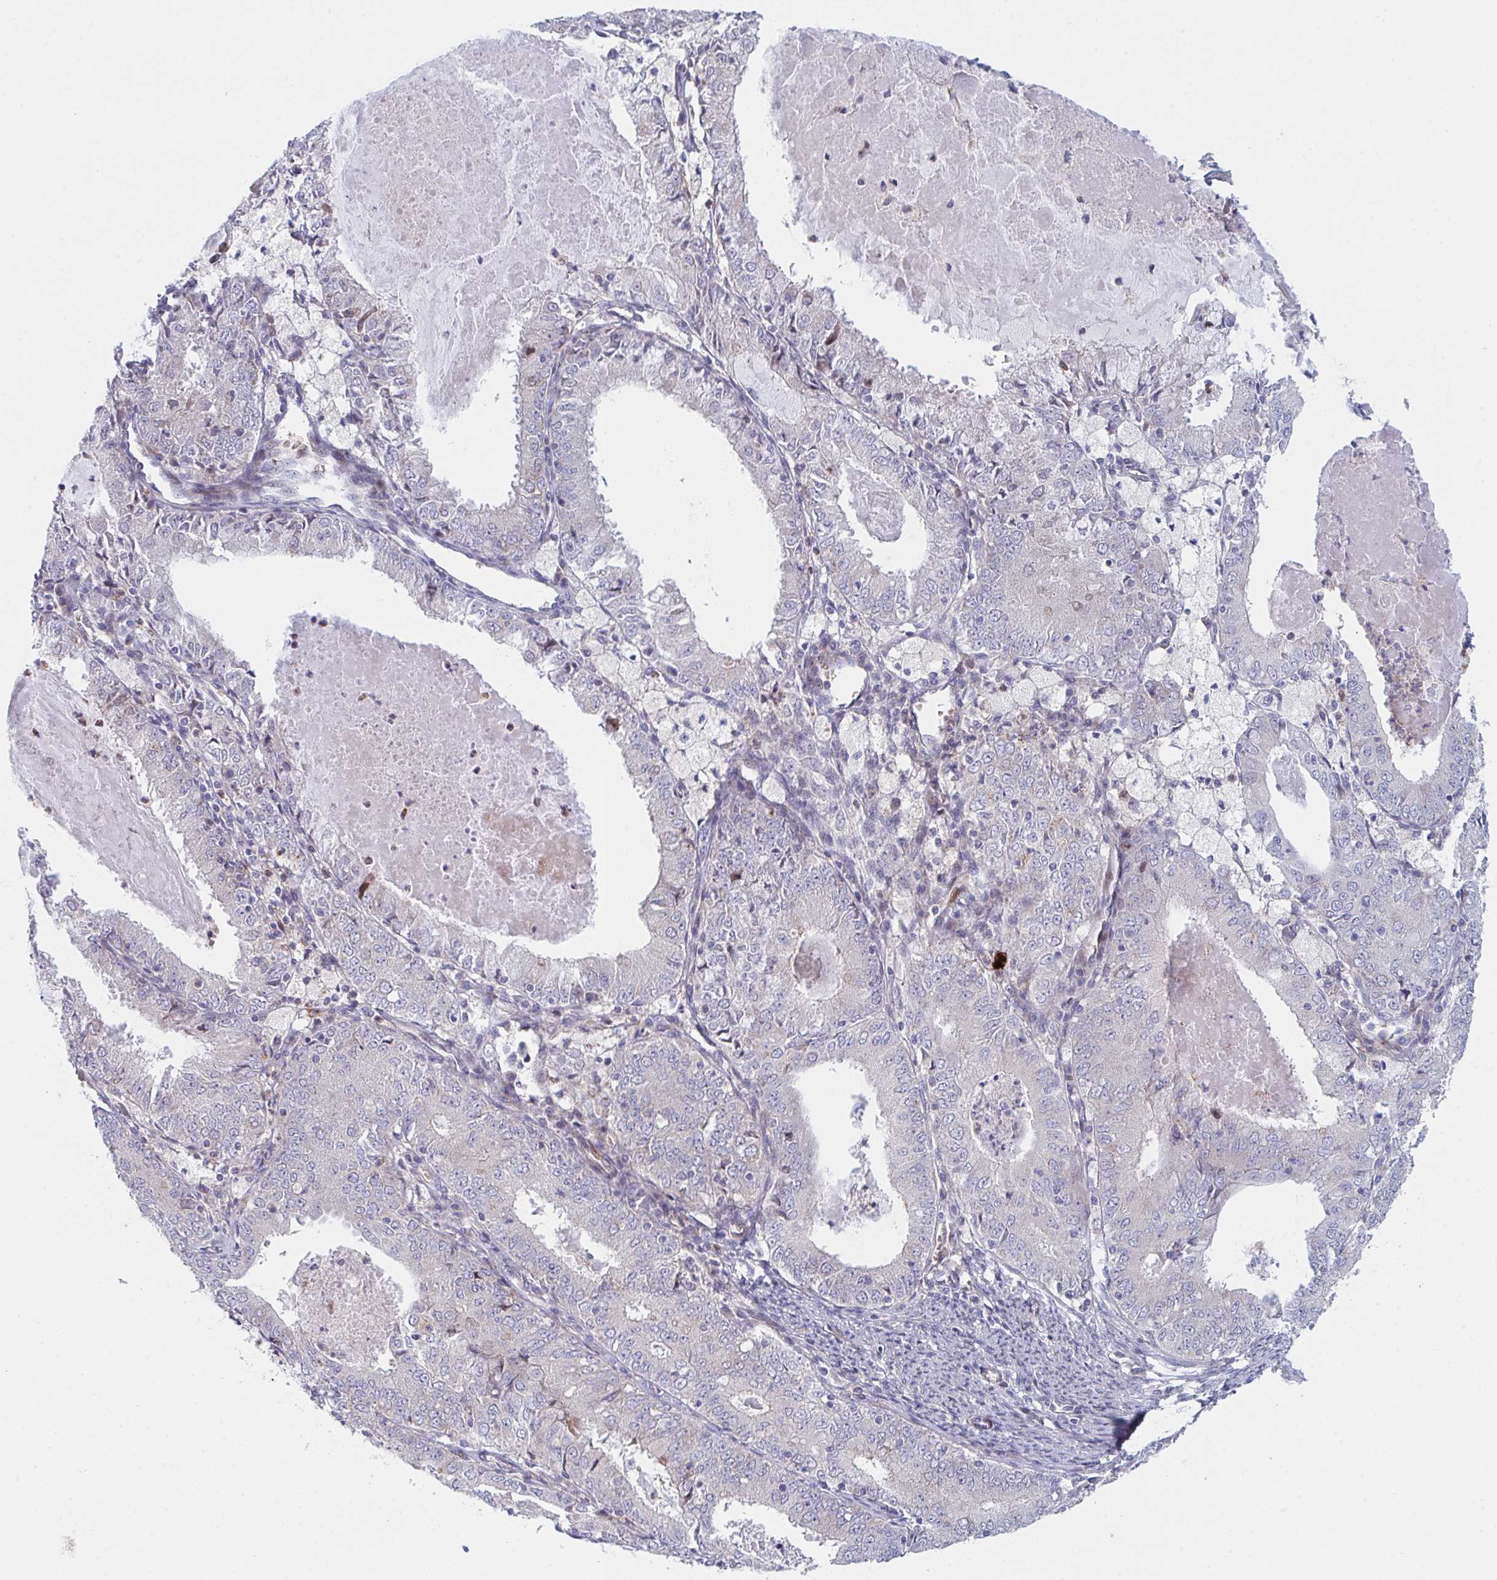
{"staining": {"intensity": "negative", "quantity": "none", "location": "none"}, "tissue": "endometrial cancer", "cell_type": "Tumor cells", "image_type": "cancer", "snomed": [{"axis": "morphology", "description": "Adenocarcinoma, NOS"}, {"axis": "topography", "description": "Endometrium"}], "caption": "High power microscopy histopathology image of an IHC micrograph of endometrial adenocarcinoma, revealing no significant expression in tumor cells.", "gene": "TNFSF4", "patient": {"sex": "female", "age": 57}}